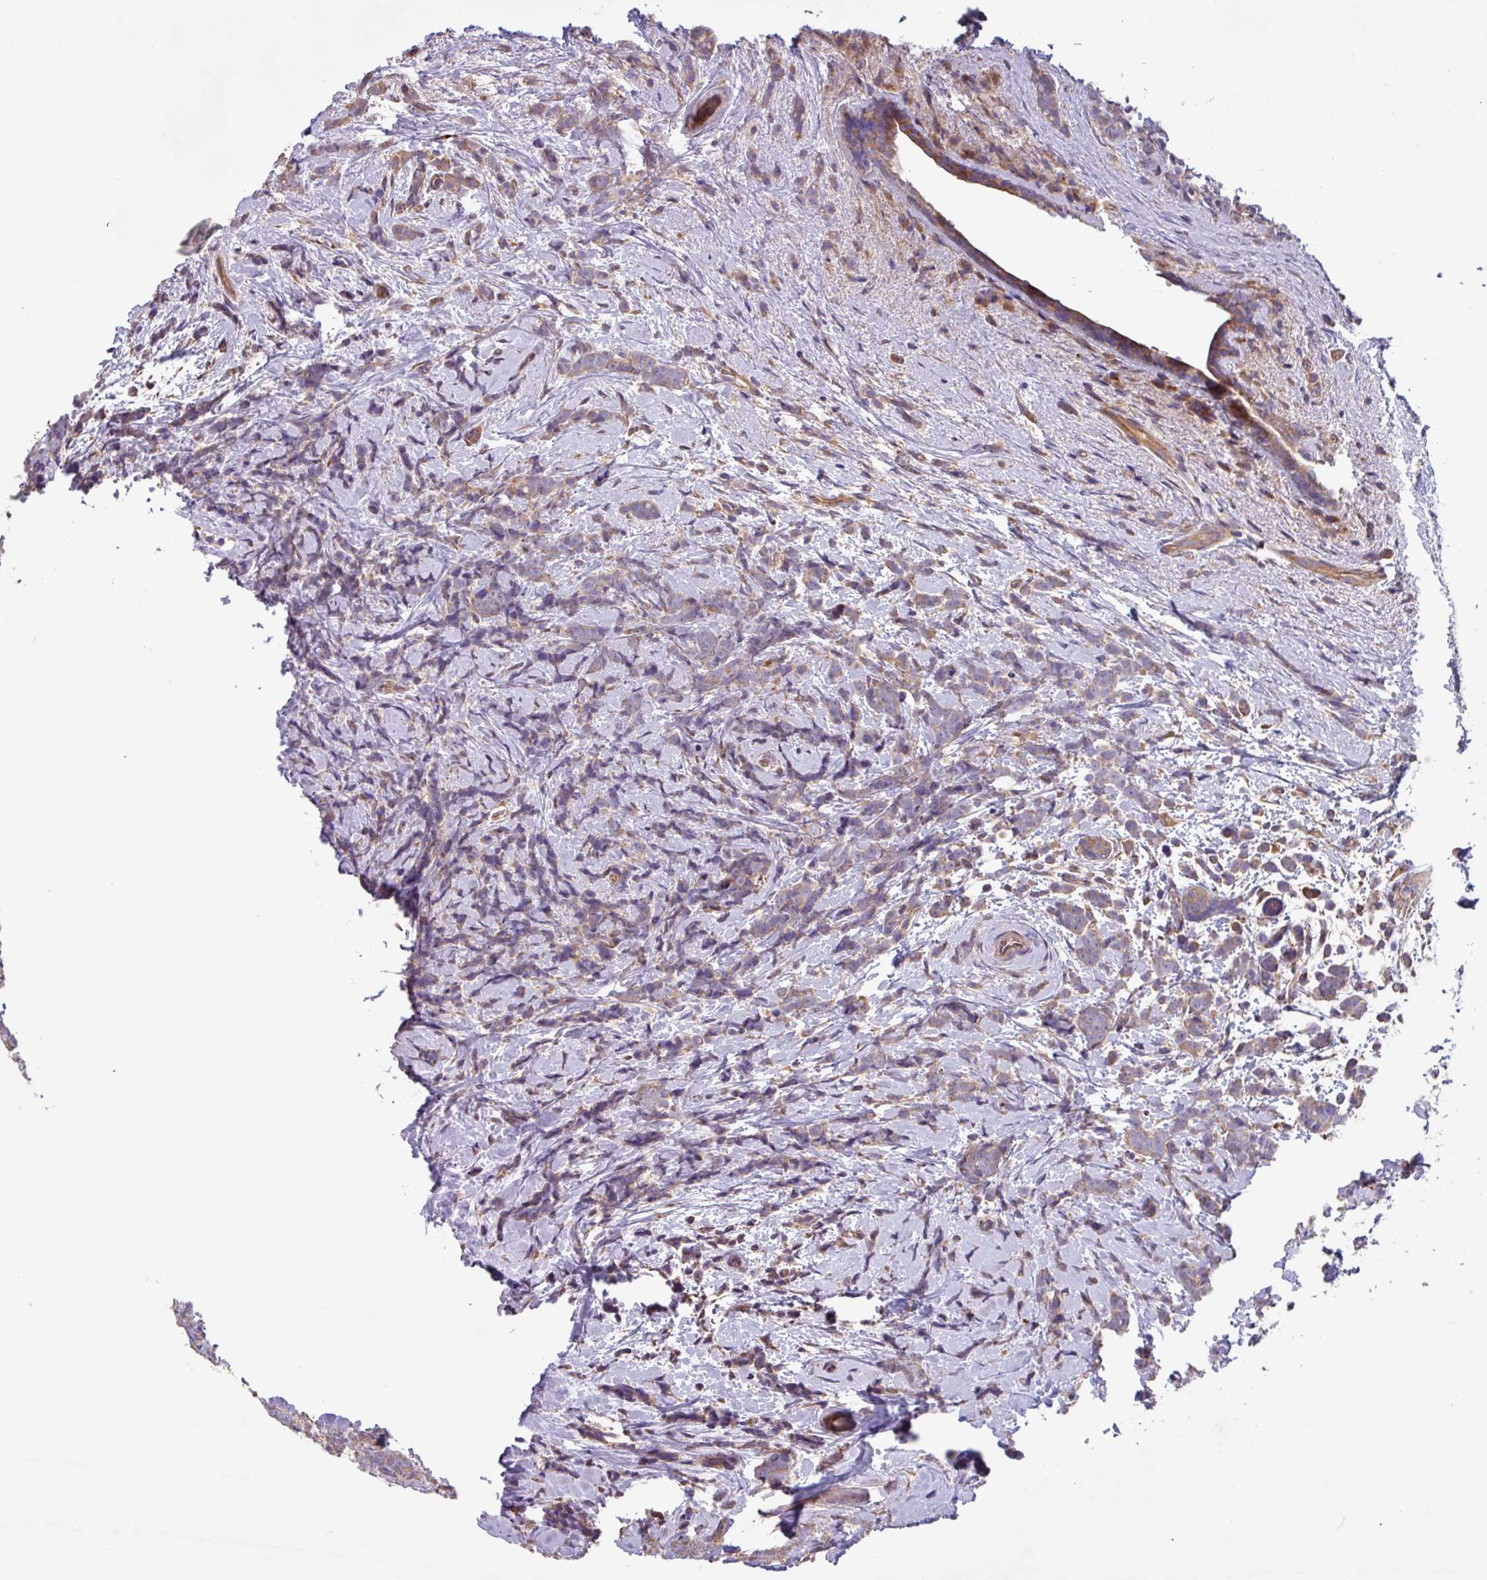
{"staining": {"intensity": "weak", "quantity": ">75%", "location": "cytoplasmic/membranous"}, "tissue": "breast cancer", "cell_type": "Tumor cells", "image_type": "cancer", "snomed": [{"axis": "morphology", "description": "Lobular carcinoma"}, {"axis": "topography", "description": "Breast"}], "caption": "Tumor cells demonstrate weak cytoplasmic/membranous staining in about >75% of cells in breast cancer.", "gene": "PTPRQ", "patient": {"sex": "female", "age": 58}}